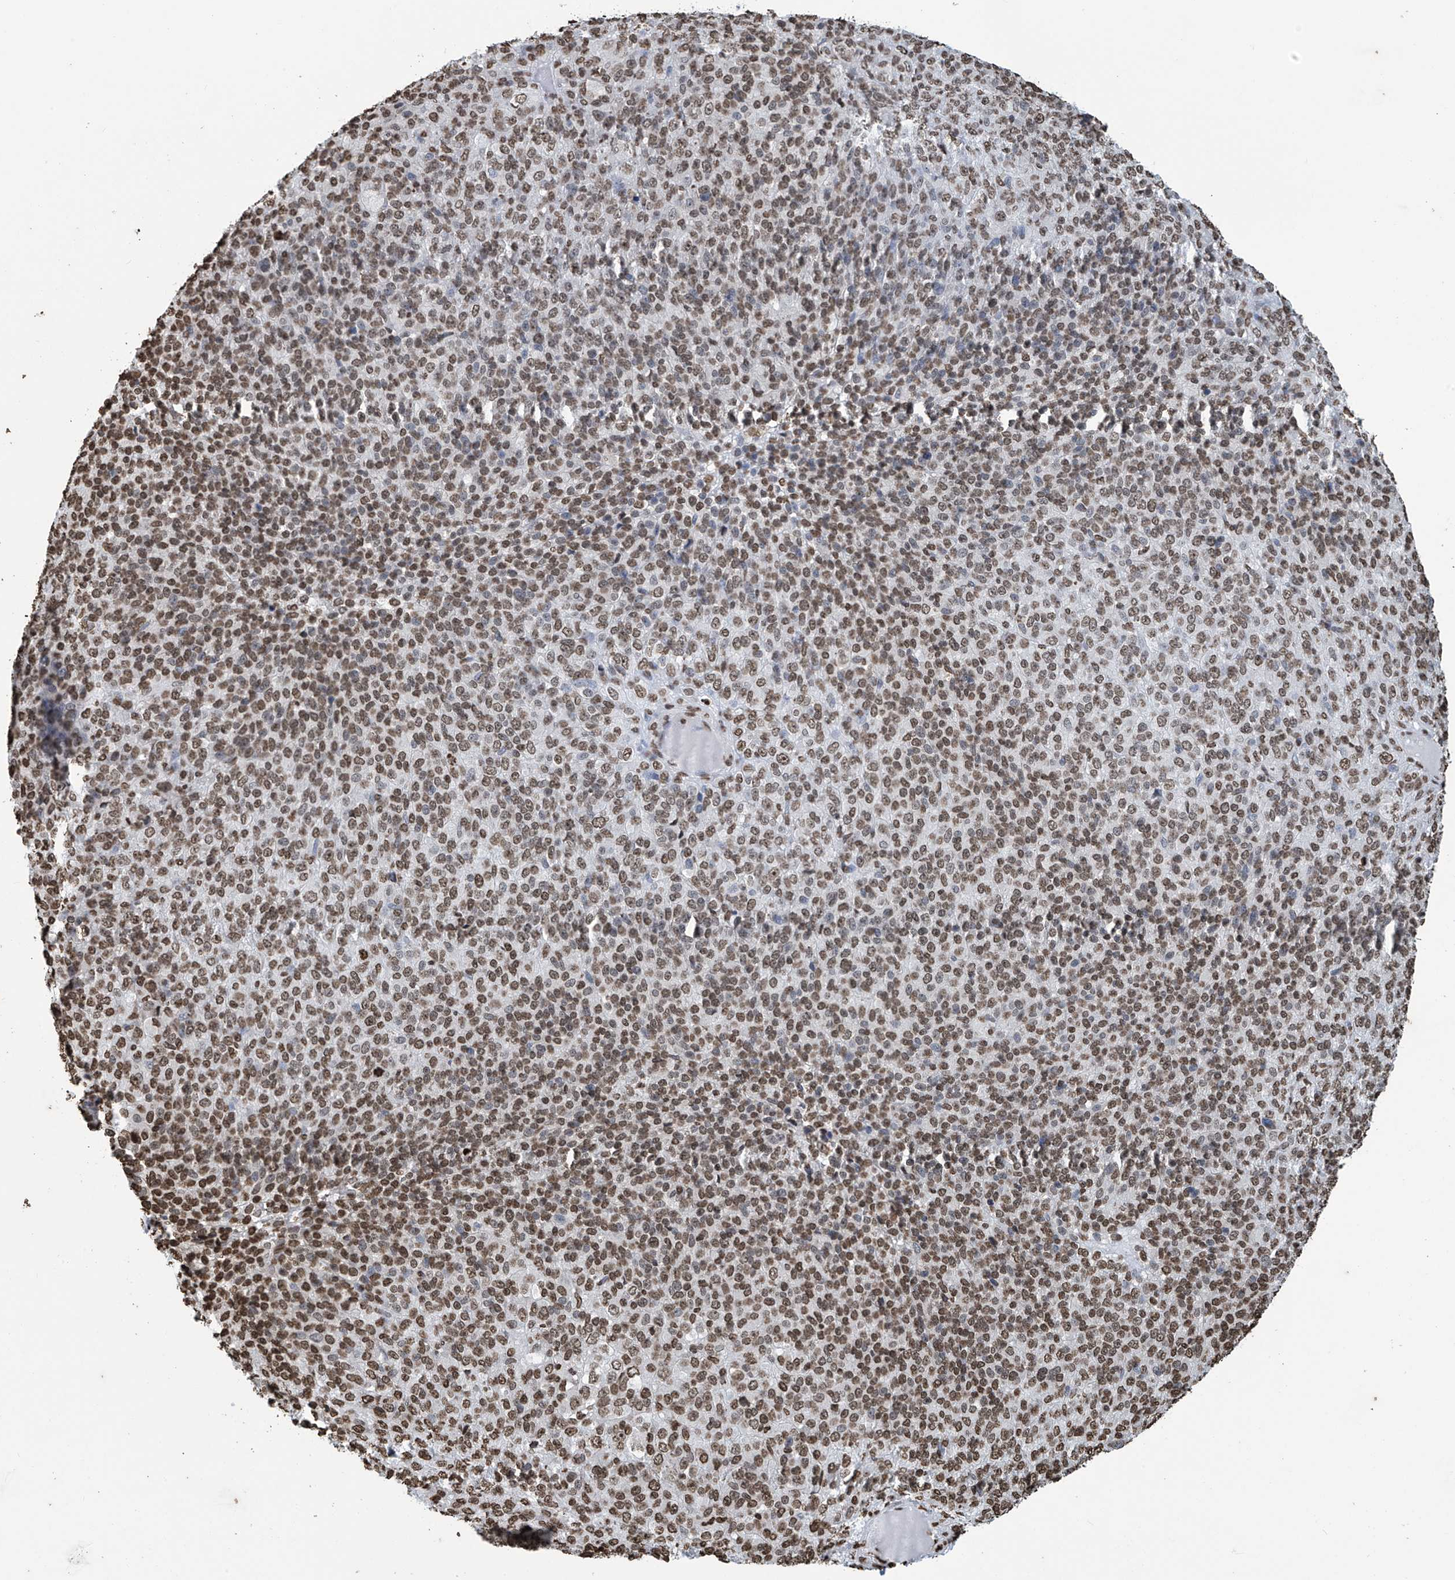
{"staining": {"intensity": "moderate", "quantity": ">75%", "location": "nuclear"}, "tissue": "melanoma", "cell_type": "Tumor cells", "image_type": "cancer", "snomed": [{"axis": "morphology", "description": "Malignant melanoma, Metastatic site"}, {"axis": "topography", "description": "Brain"}], "caption": "Immunohistochemistry (IHC) of human malignant melanoma (metastatic site) displays medium levels of moderate nuclear expression in approximately >75% of tumor cells.", "gene": "DPPA2", "patient": {"sex": "female", "age": 56}}